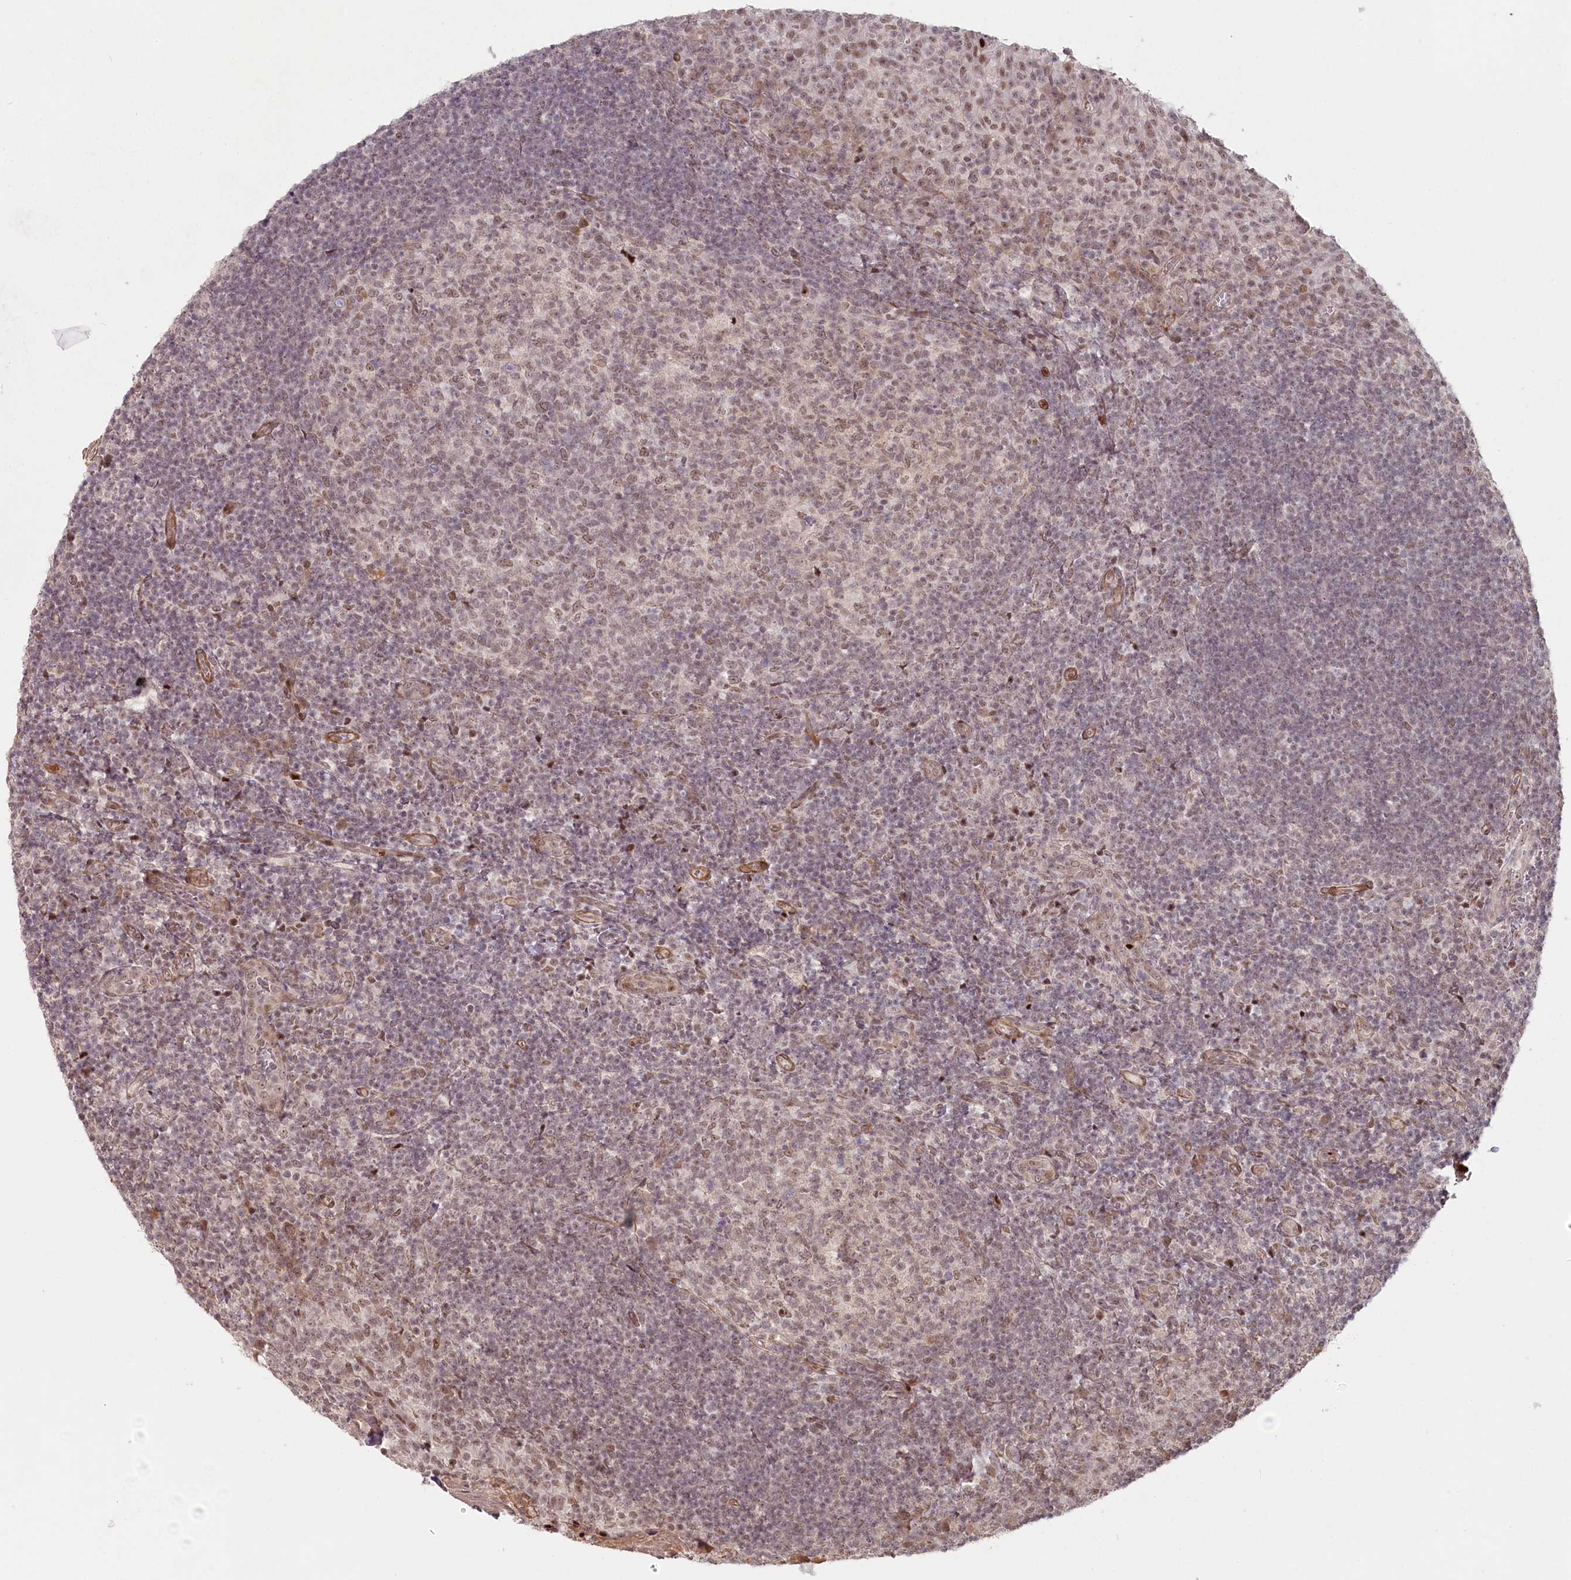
{"staining": {"intensity": "moderate", "quantity": "25%-75%", "location": "nuclear"}, "tissue": "tonsil", "cell_type": "Germinal center cells", "image_type": "normal", "snomed": [{"axis": "morphology", "description": "Normal tissue, NOS"}, {"axis": "topography", "description": "Tonsil"}], "caption": "Moderate nuclear positivity for a protein is present in approximately 25%-75% of germinal center cells of normal tonsil using IHC.", "gene": "FAM204A", "patient": {"sex": "female", "age": 10}}